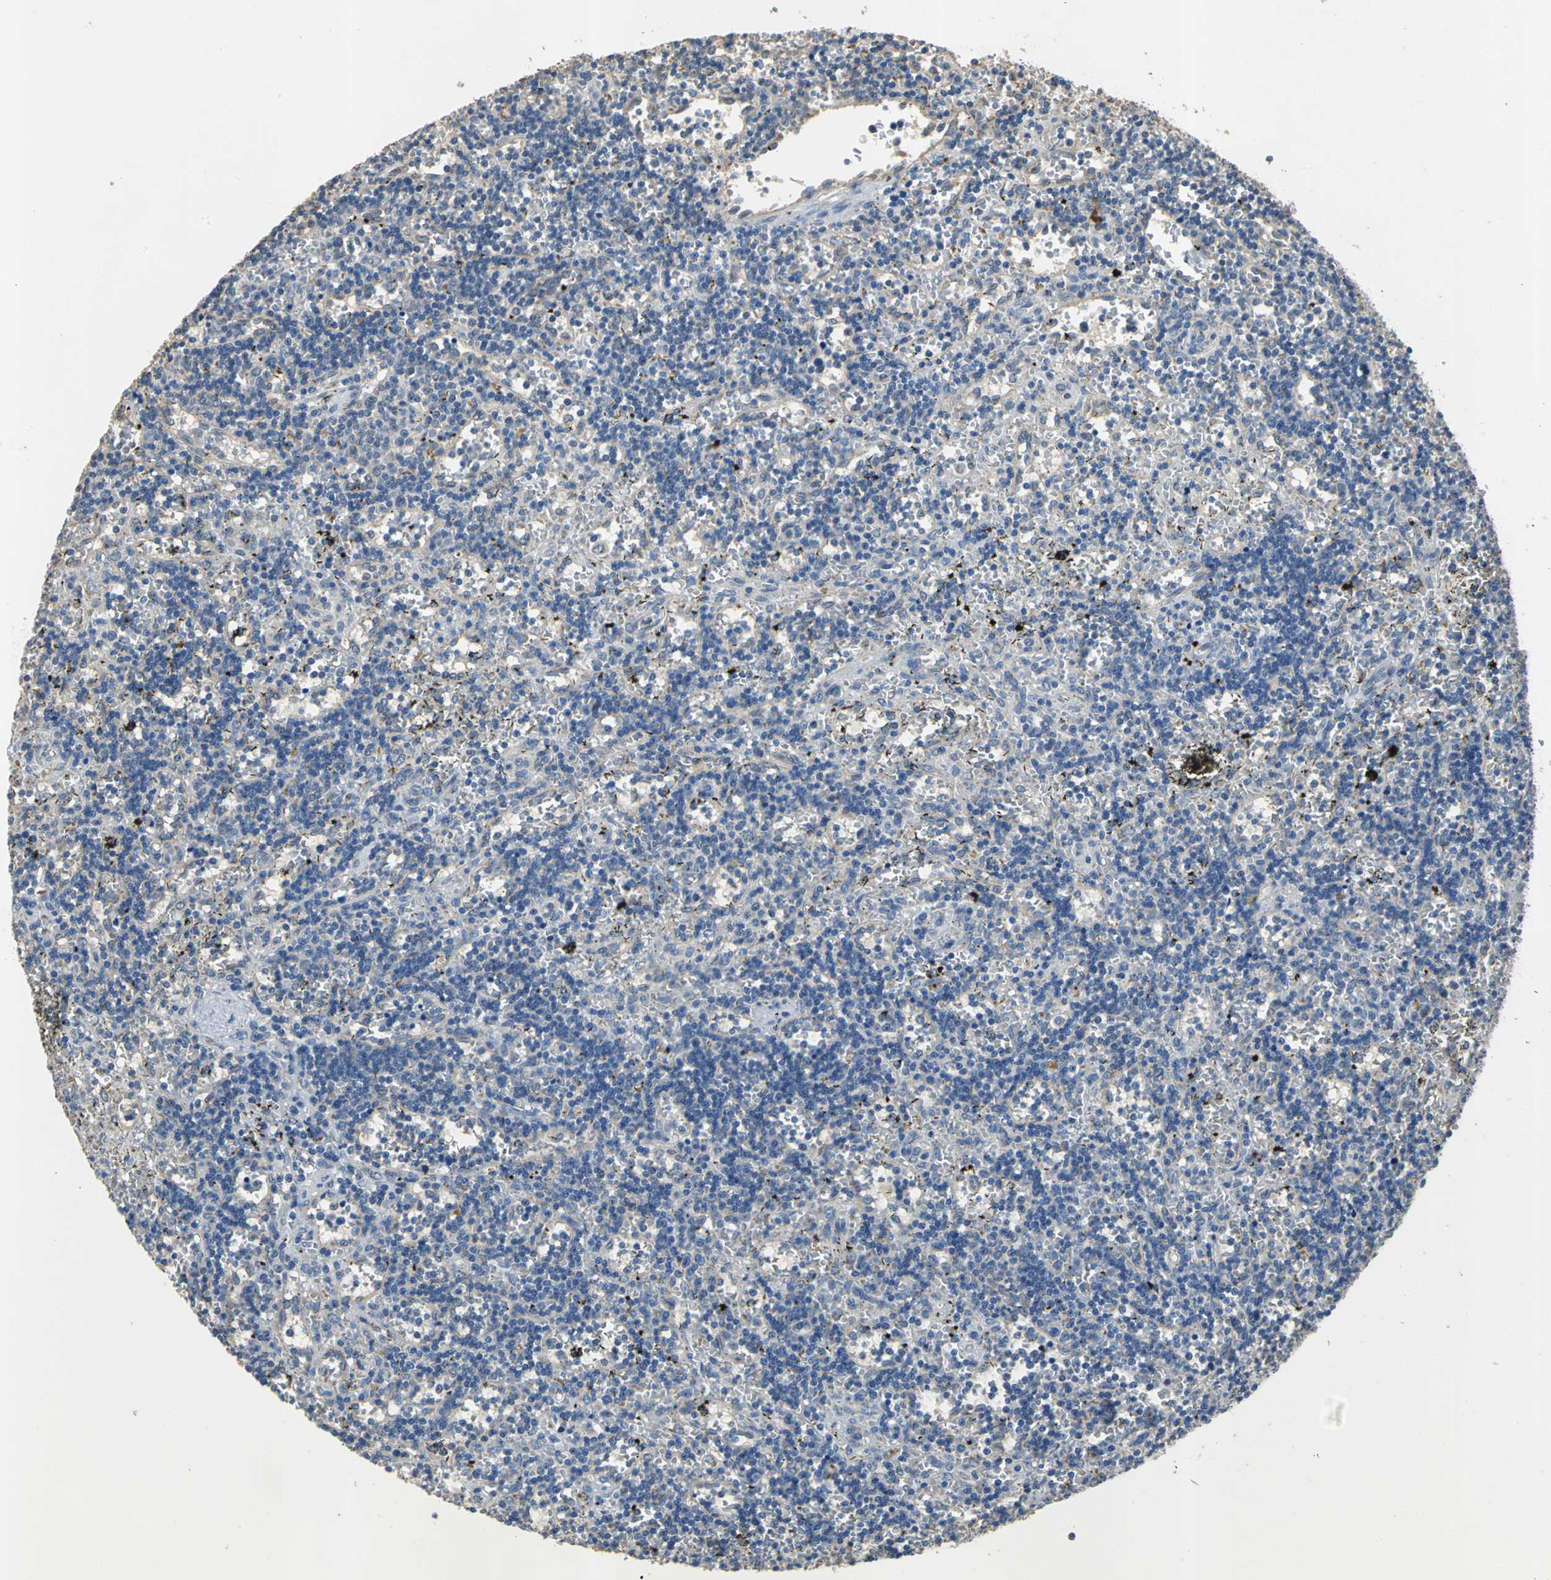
{"staining": {"intensity": "negative", "quantity": "none", "location": "none"}, "tissue": "lymphoma", "cell_type": "Tumor cells", "image_type": "cancer", "snomed": [{"axis": "morphology", "description": "Malignant lymphoma, non-Hodgkin's type, Low grade"}, {"axis": "topography", "description": "Spleen"}], "caption": "Lymphoma was stained to show a protein in brown. There is no significant expression in tumor cells.", "gene": "OCLN", "patient": {"sex": "male", "age": 60}}